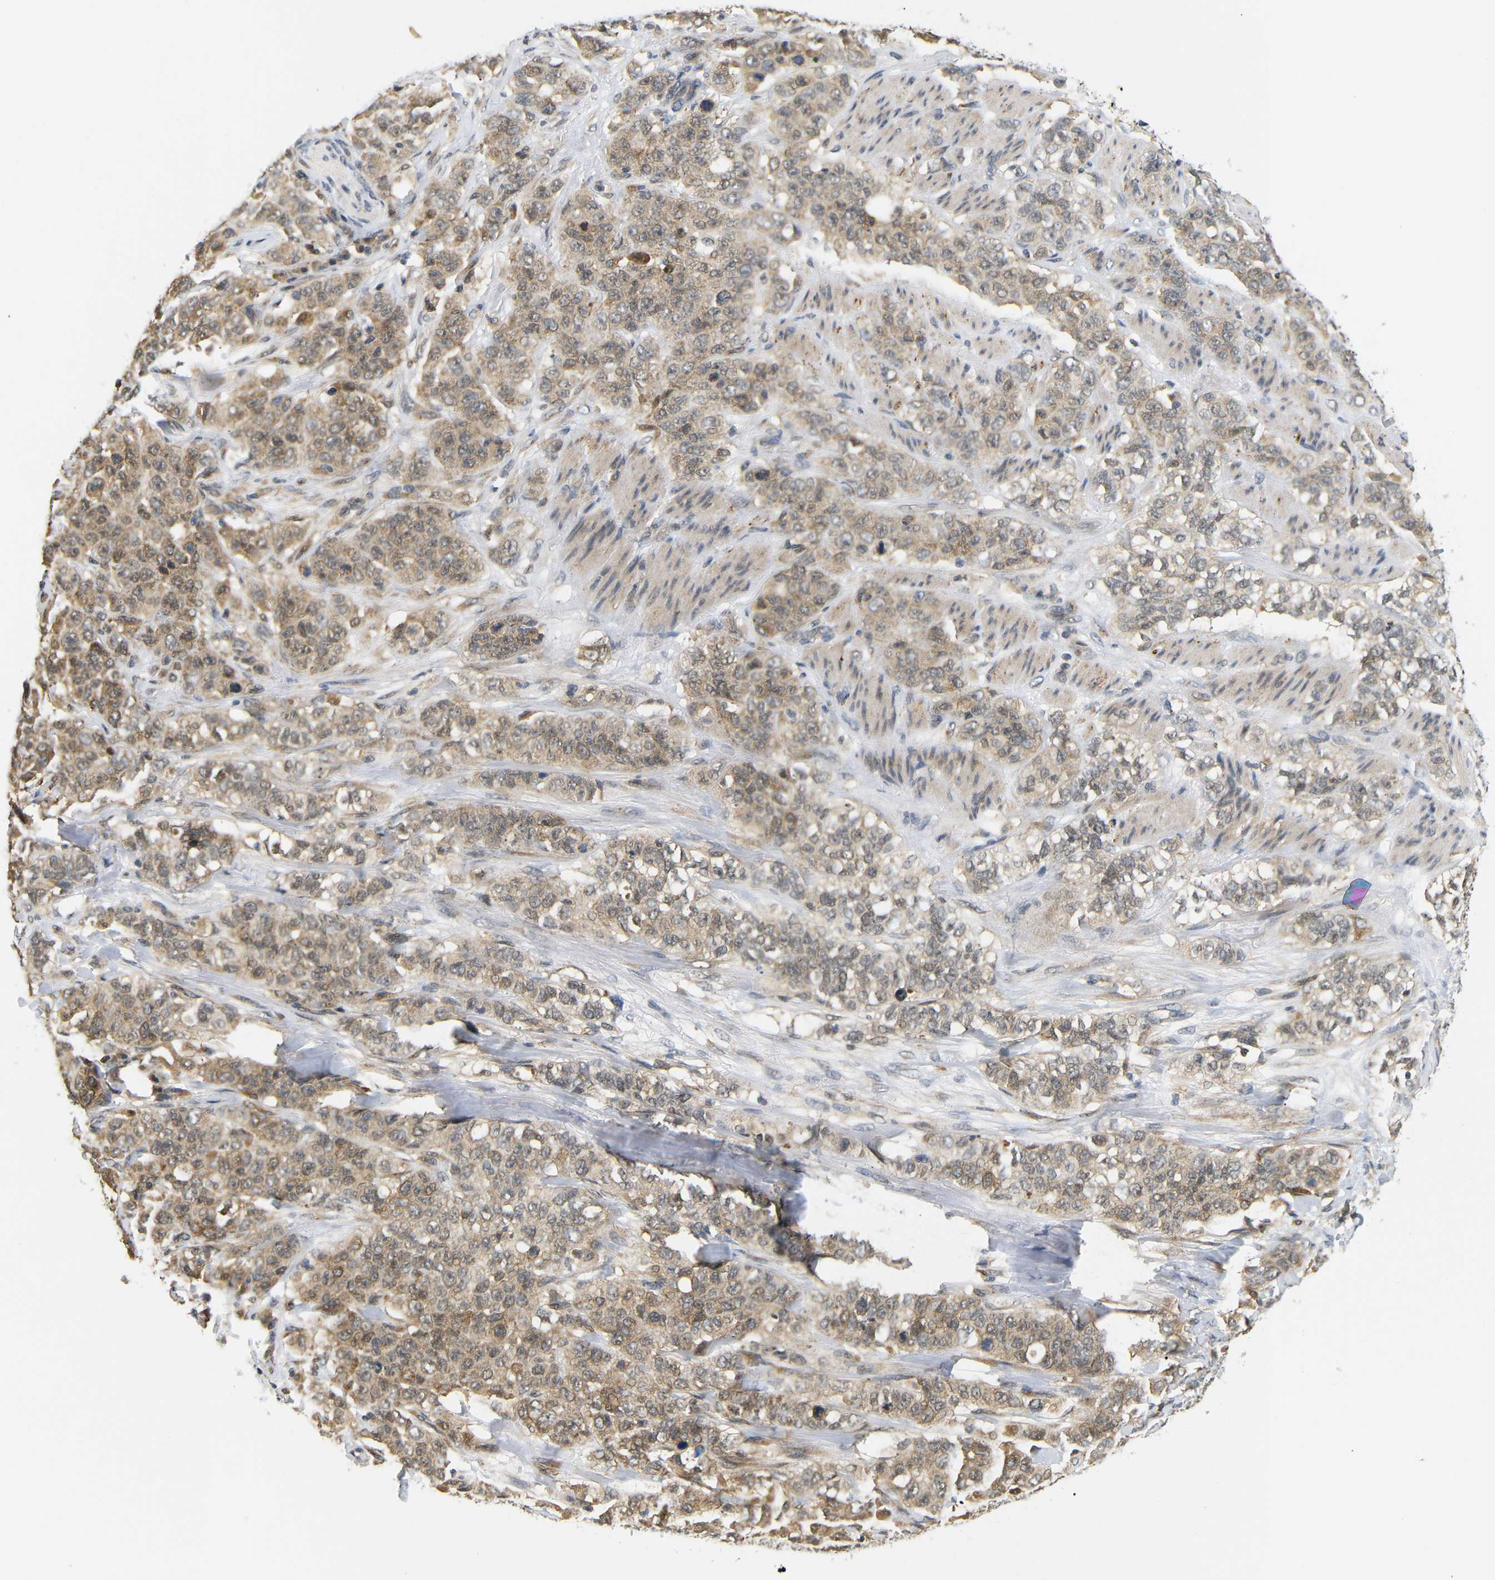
{"staining": {"intensity": "moderate", "quantity": ">75%", "location": "cytoplasmic/membranous,nuclear"}, "tissue": "stomach cancer", "cell_type": "Tumor cells", "image_type": "cancer", "snomed": [{"axis": "morphology", "description": "Adenocarcinoma, NOS"}, {"axis": "topography", "description": "Stomach"}], "caption": "Immunohistochemistry image of neoplastic tissue: human stomach cancer stained using immunohistochemistry (IHC) shows medium levels of moderate protein expression localized specifically in the cytoplasmic/membranous and nuclear of tumor cells, appearing as a cytoplasmic/membranous and nuclear brown color.", "gene": "GJA5", "patient": {"sex": "male", "age": 48}}